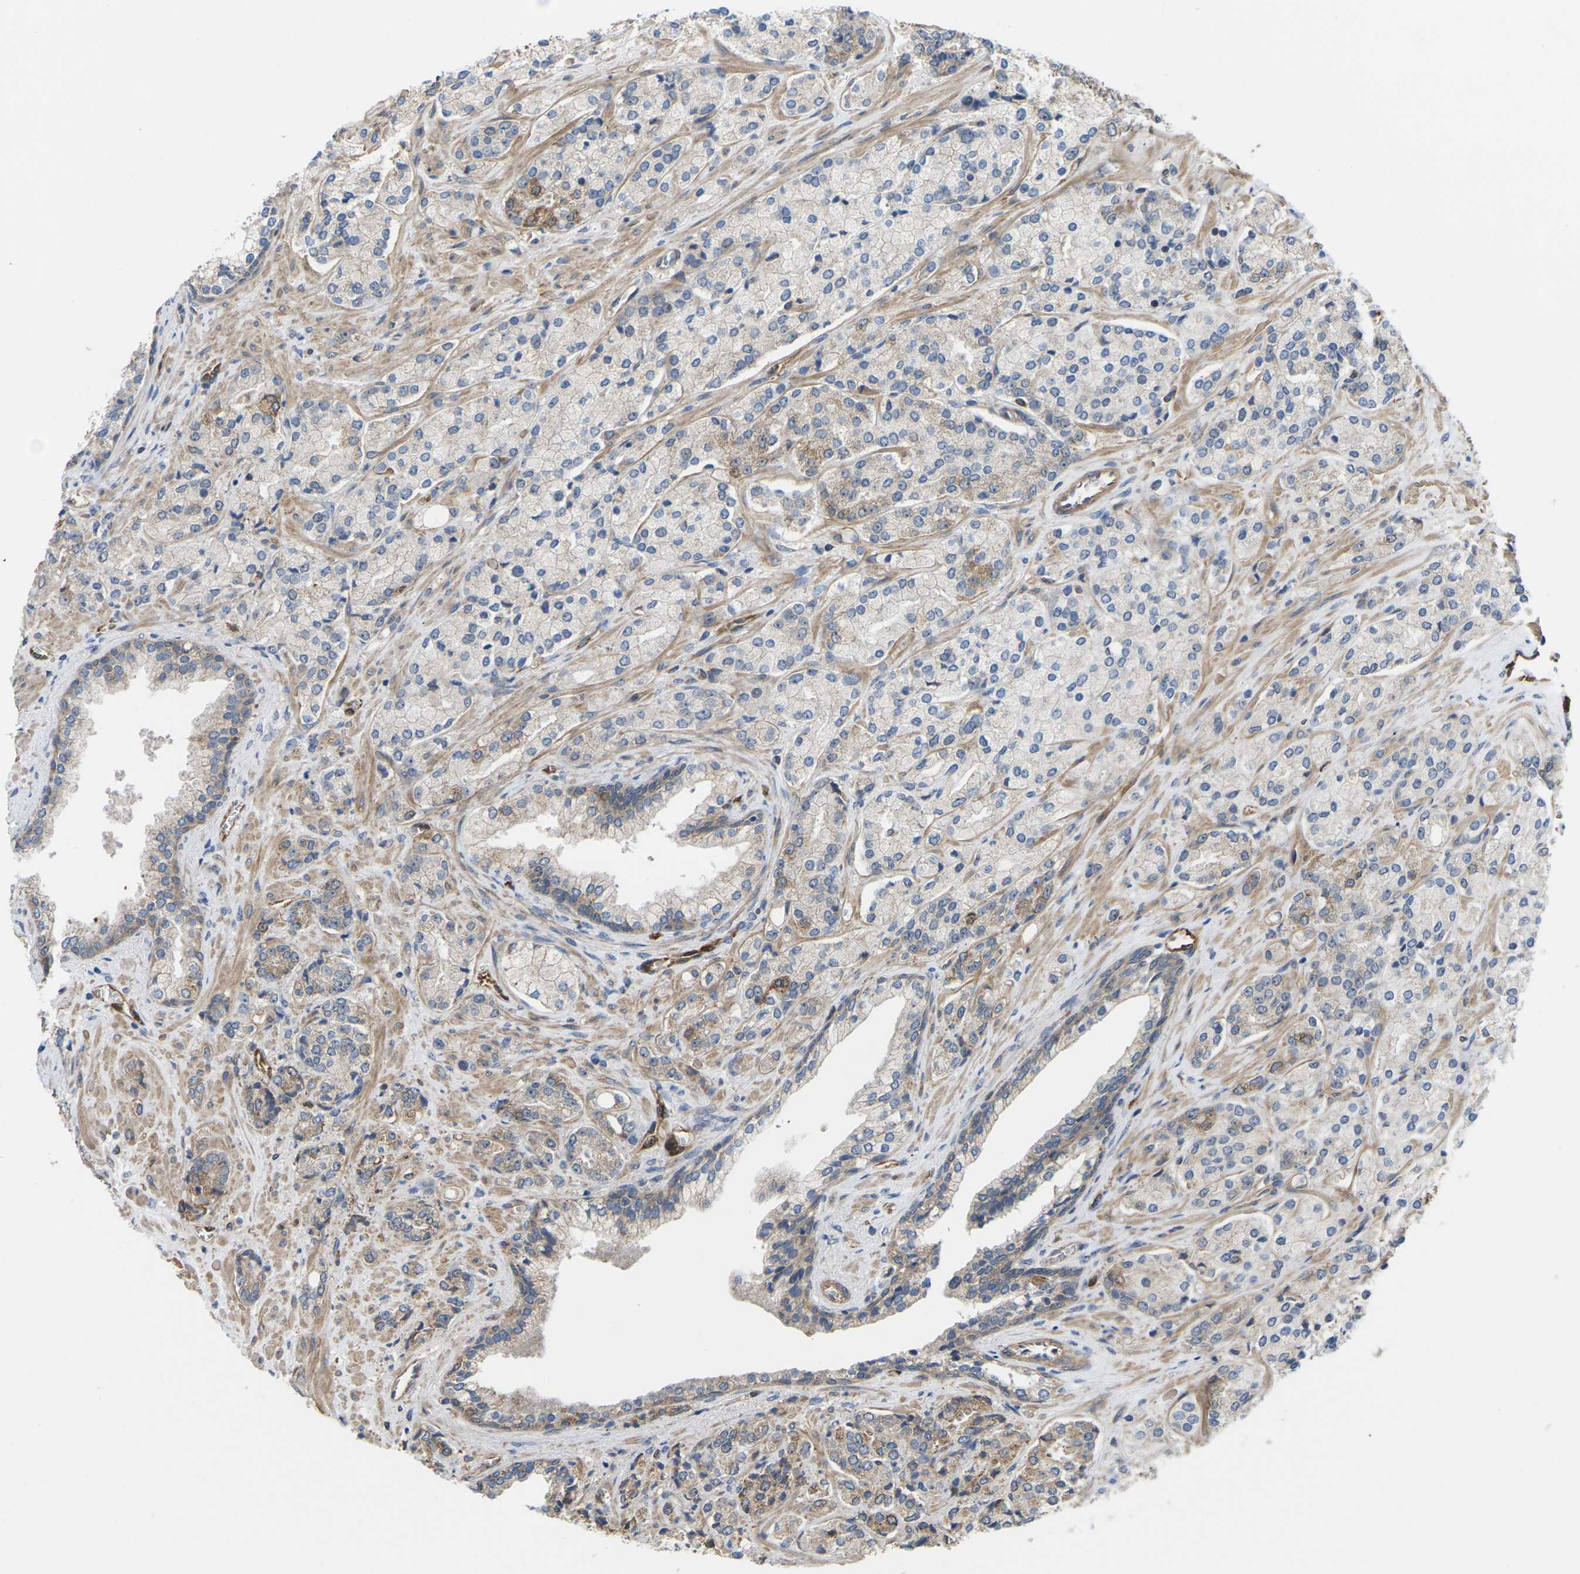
{"staining": {"intensity": "negative", "quantity": "none", "location": "none"}, "tissue": "prostate cancer", "cell_type": "Tumor cells", "image_type": "cancer", "snomed": [{"axis": "morphology", "description": "Adenocarcinoma, High grade"}, {"axis": "topography", "description": "Prostate"}], "caption": "The photomicrograph exhibits no significant positivity in tumor cells of prostate cancer (adenocarcinoma (high-grade)).", "gene": "TIAM1", "patient": {"sex": "male", "age": 71}}